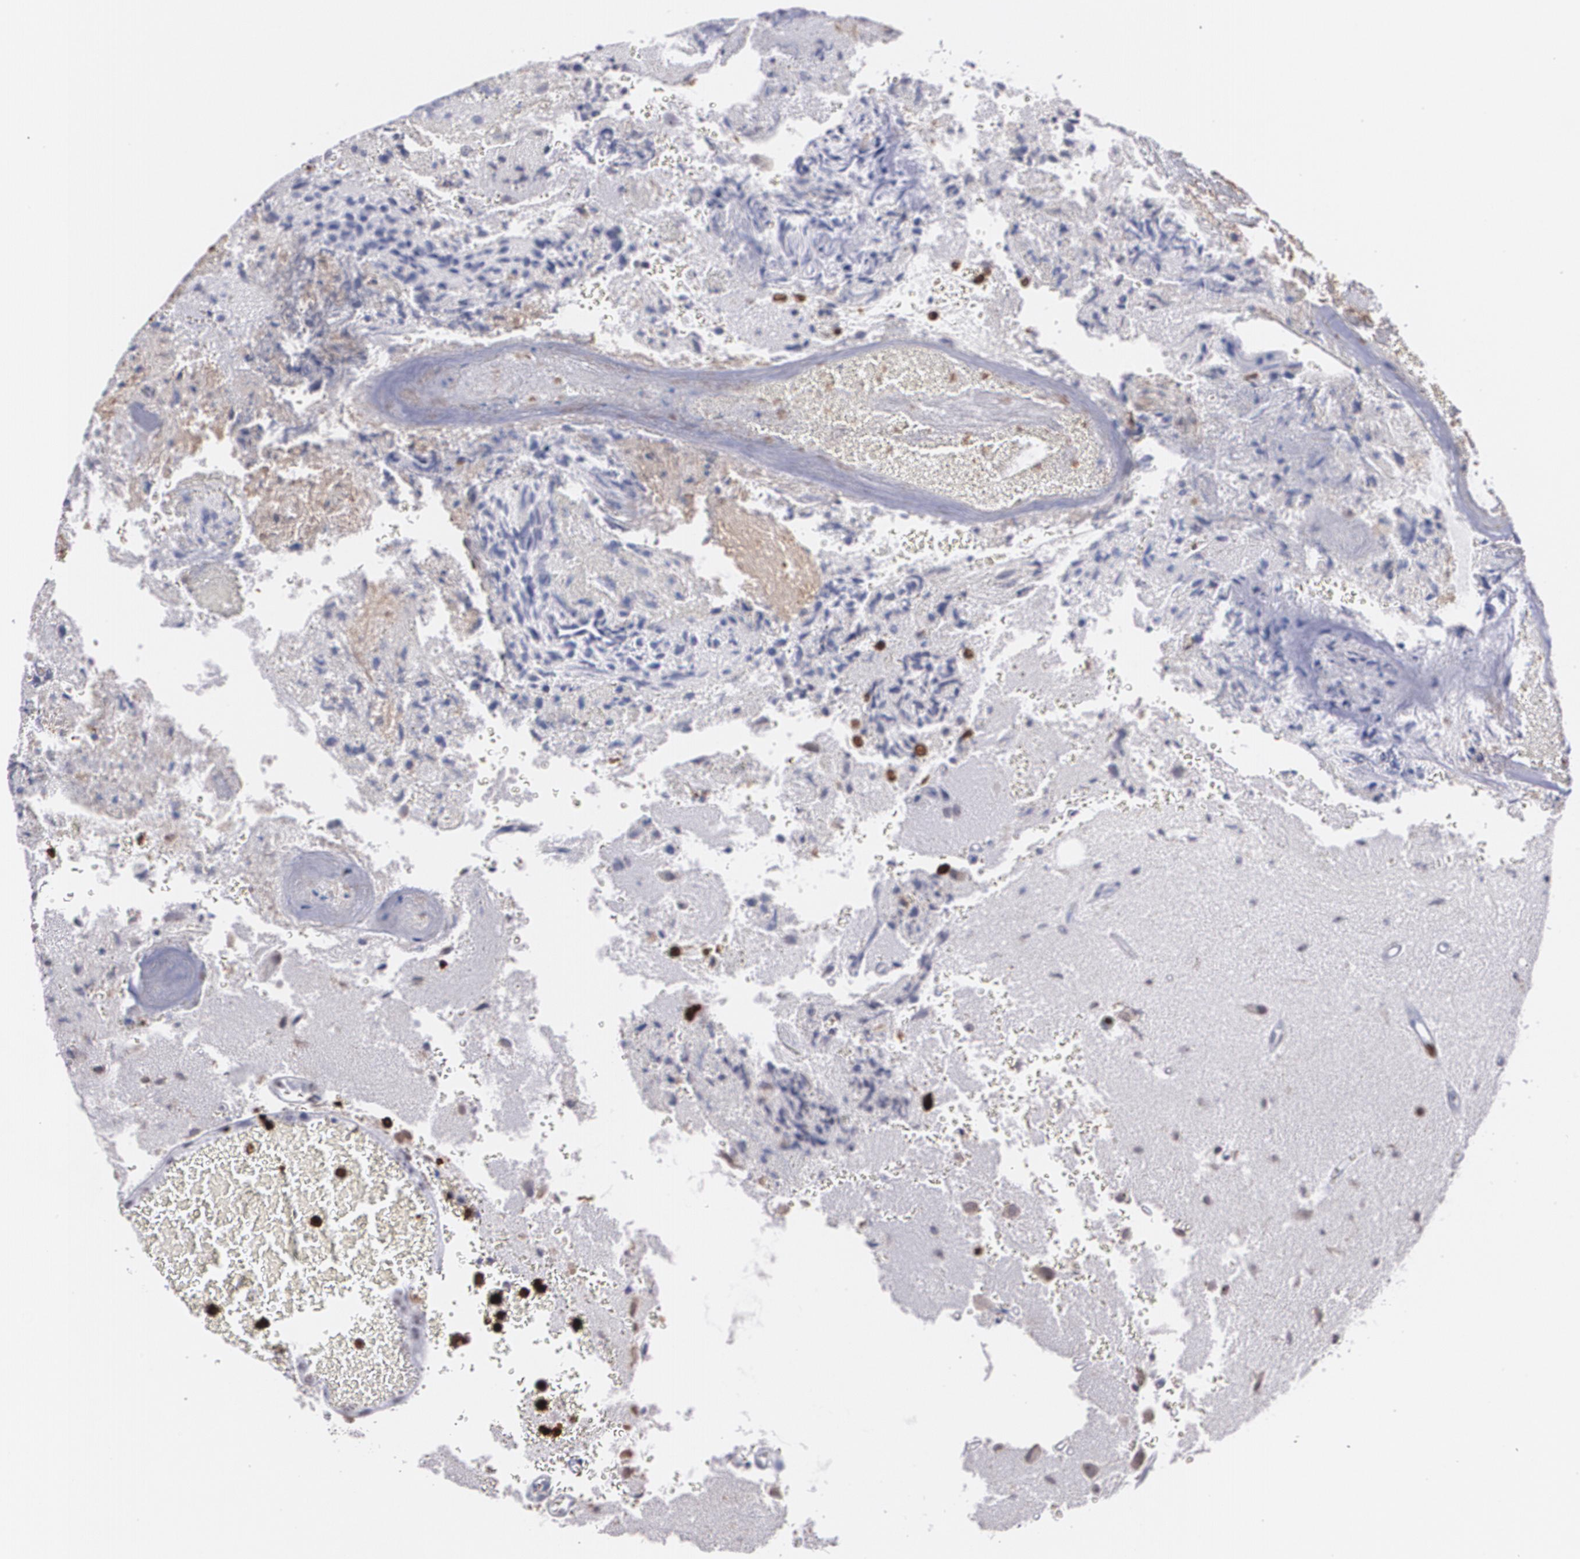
{"staining": {"intensity": "negative", "quantity": "none", "location": "none"}, "tissue": "glioma", "cell_type": "Tumor cells", "image_type": "cancer", "snomed": [{"axis": "morphology", "description": "Normal tissue, NOS"}, {"axis": "morphology", "description": "Glioma, malignant, High grade"}, {"axis": "topography", "description": "Cerebral cortex"}], "caption": "Tumor cells show no significant protein staining in malignant glioma (high-grade).", "gene": "NCF2", "patient": {"sex": "male", "age": 75}}